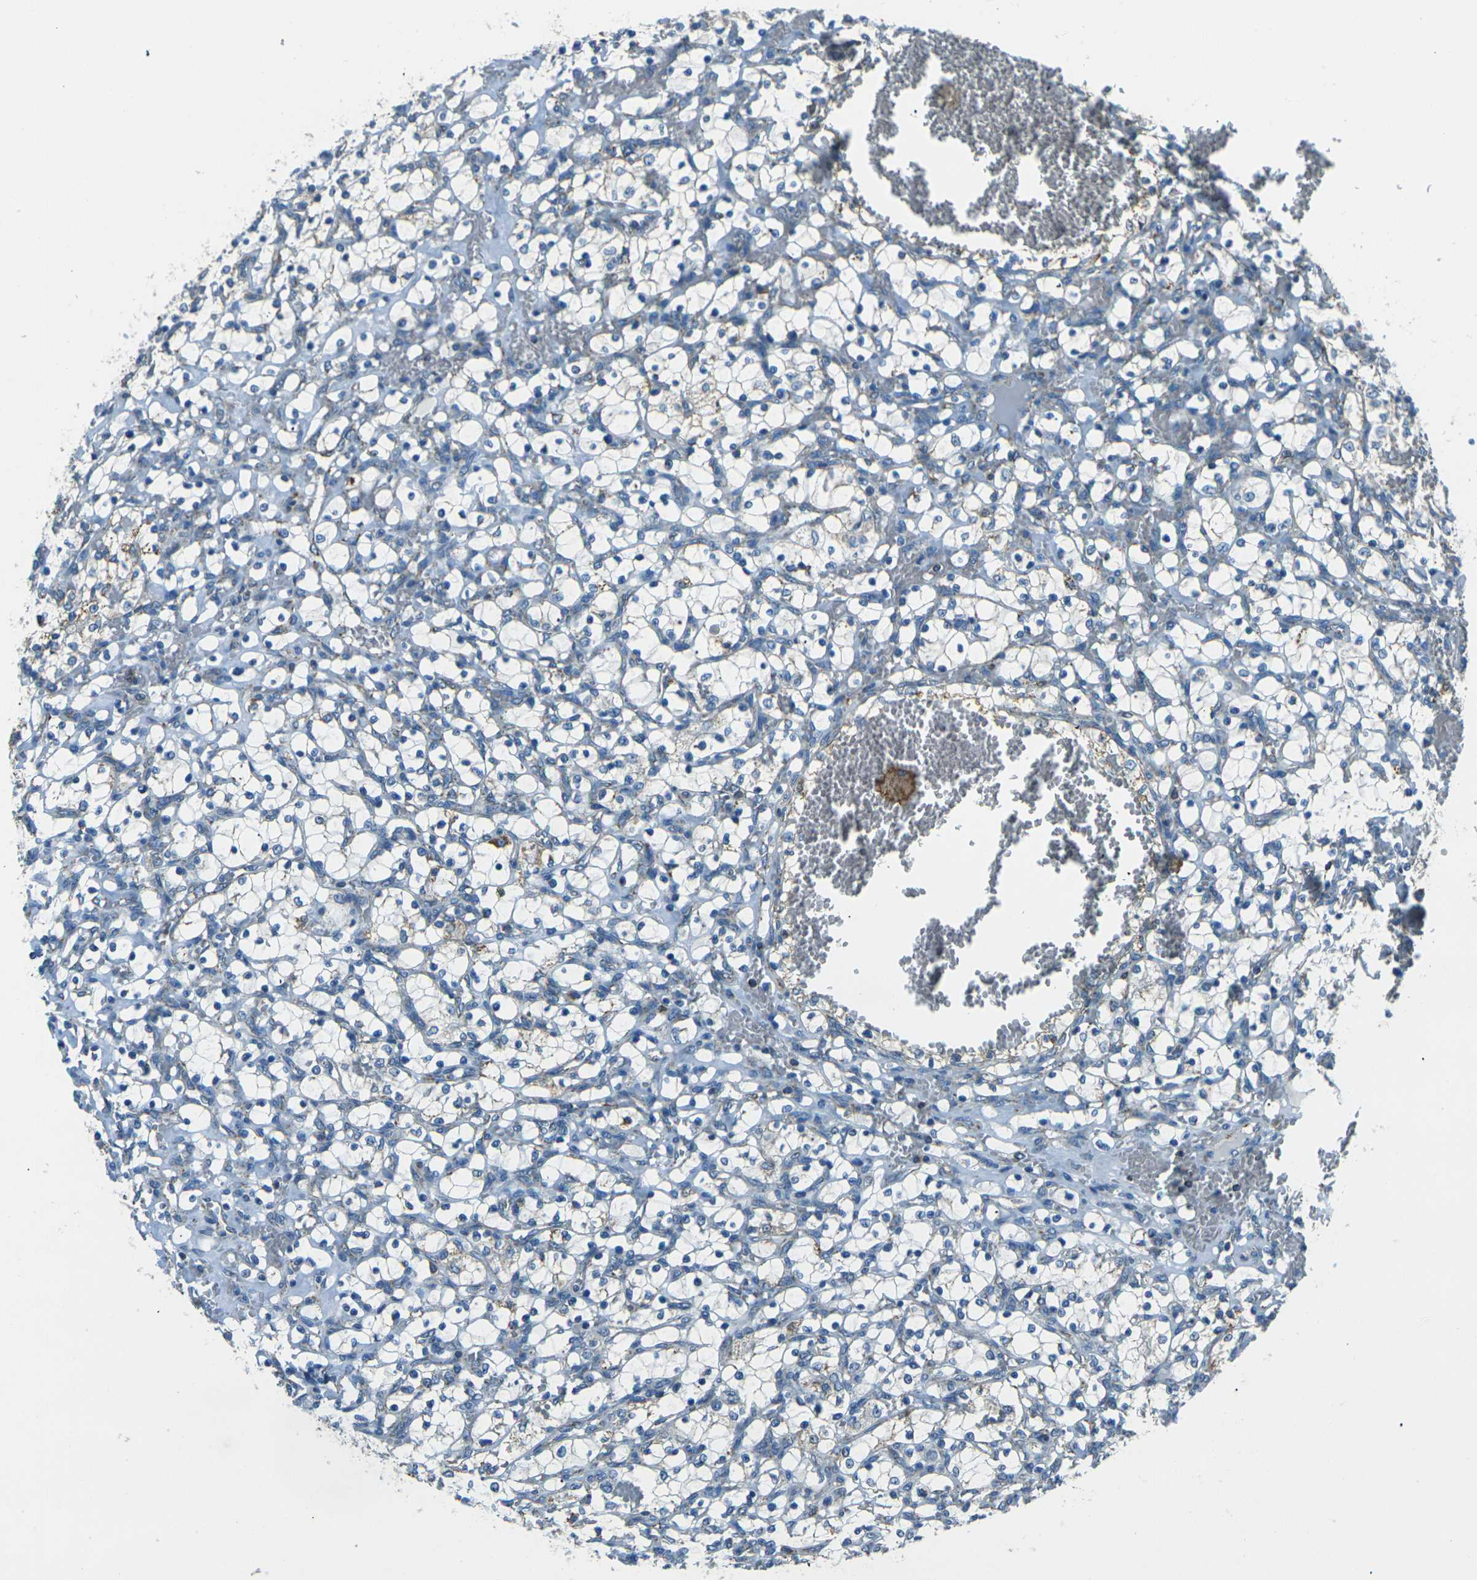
{"staining": {"intensity": "weak", "quantity": "<25%", "location": "cytoplasmic/membranous"}, "tissue": "renal cancer", "cell_type": "Tumor cells", "image_type": "cancer", "snomed": [{"axis": "morphology", "description": "Adenocarcinoma, NOS"}, {"axis": "topography", "description": "Kidney"}], "caption": "An IHC micrograph of renal cancer (adenocarcinoma) is shown. There is no staining in tumor cells of renal cancer (adenocarcinoma). (DAB (3,3'-diaminobenzidine) IHC visualized using brightfield microscopy, high magnification).", "gene": "IRF3", "patient": {"sex": "female", "age": 69}}